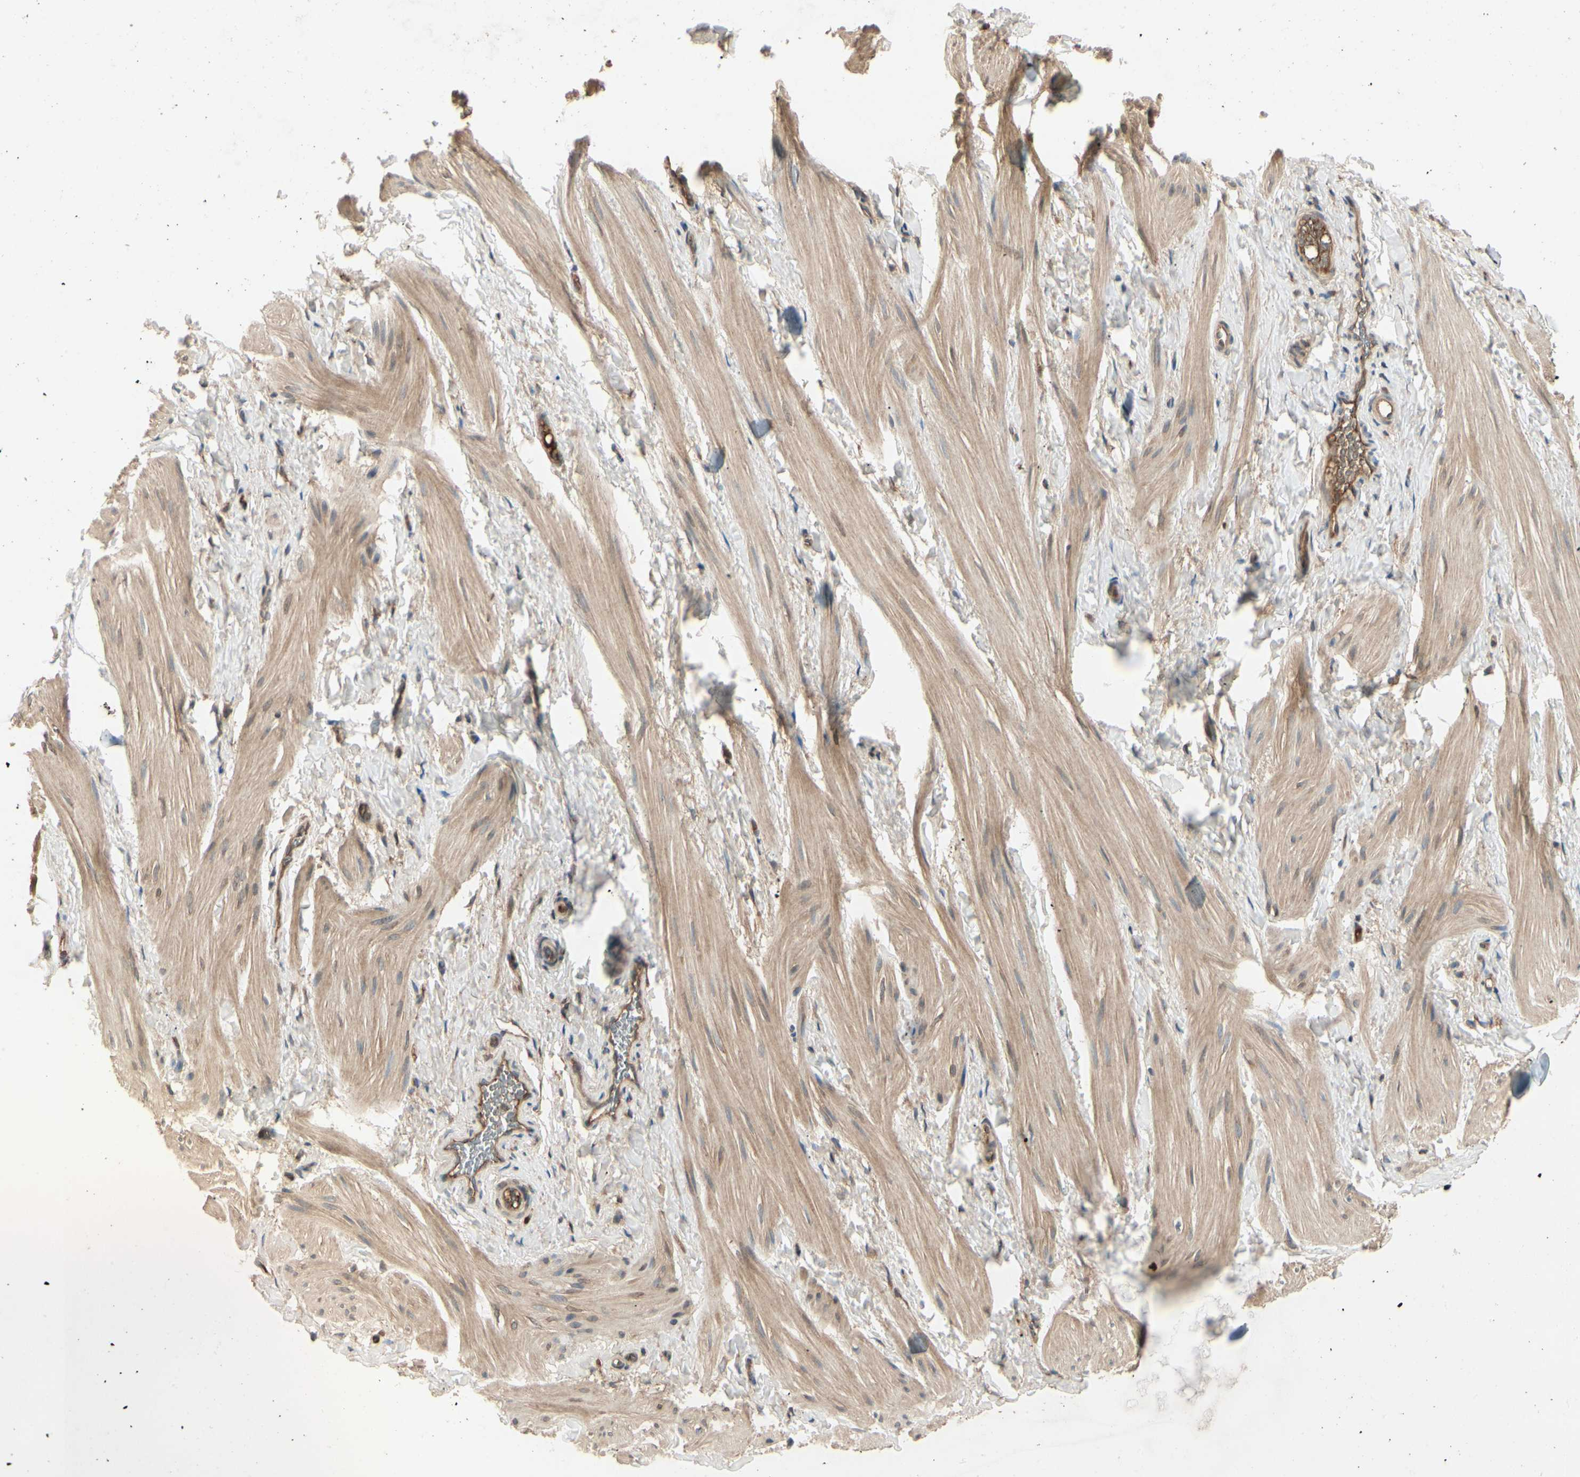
{"staining": {"intensity": "moderate", "quantity": ">75%", "location": "cytoplasmic/membranous"}, "tissue": "smooth muscle", "cell_type": "Smooth muscle cells", "image_type": "normal", "snomed": [{"axis": "morphology", "description": "Normal tissue, NOS"}, {"axis": "topography", "description": "Smooth muscle"}], "caption": "Immunohistochemical staining of benign human smooth muscle displays medium levels of moderate cytoplasmic/membranous expression in approximately >75% of smooth muscle cells.", "gene": "RNF14", "patient": {"sex": "male", "age": 16}}